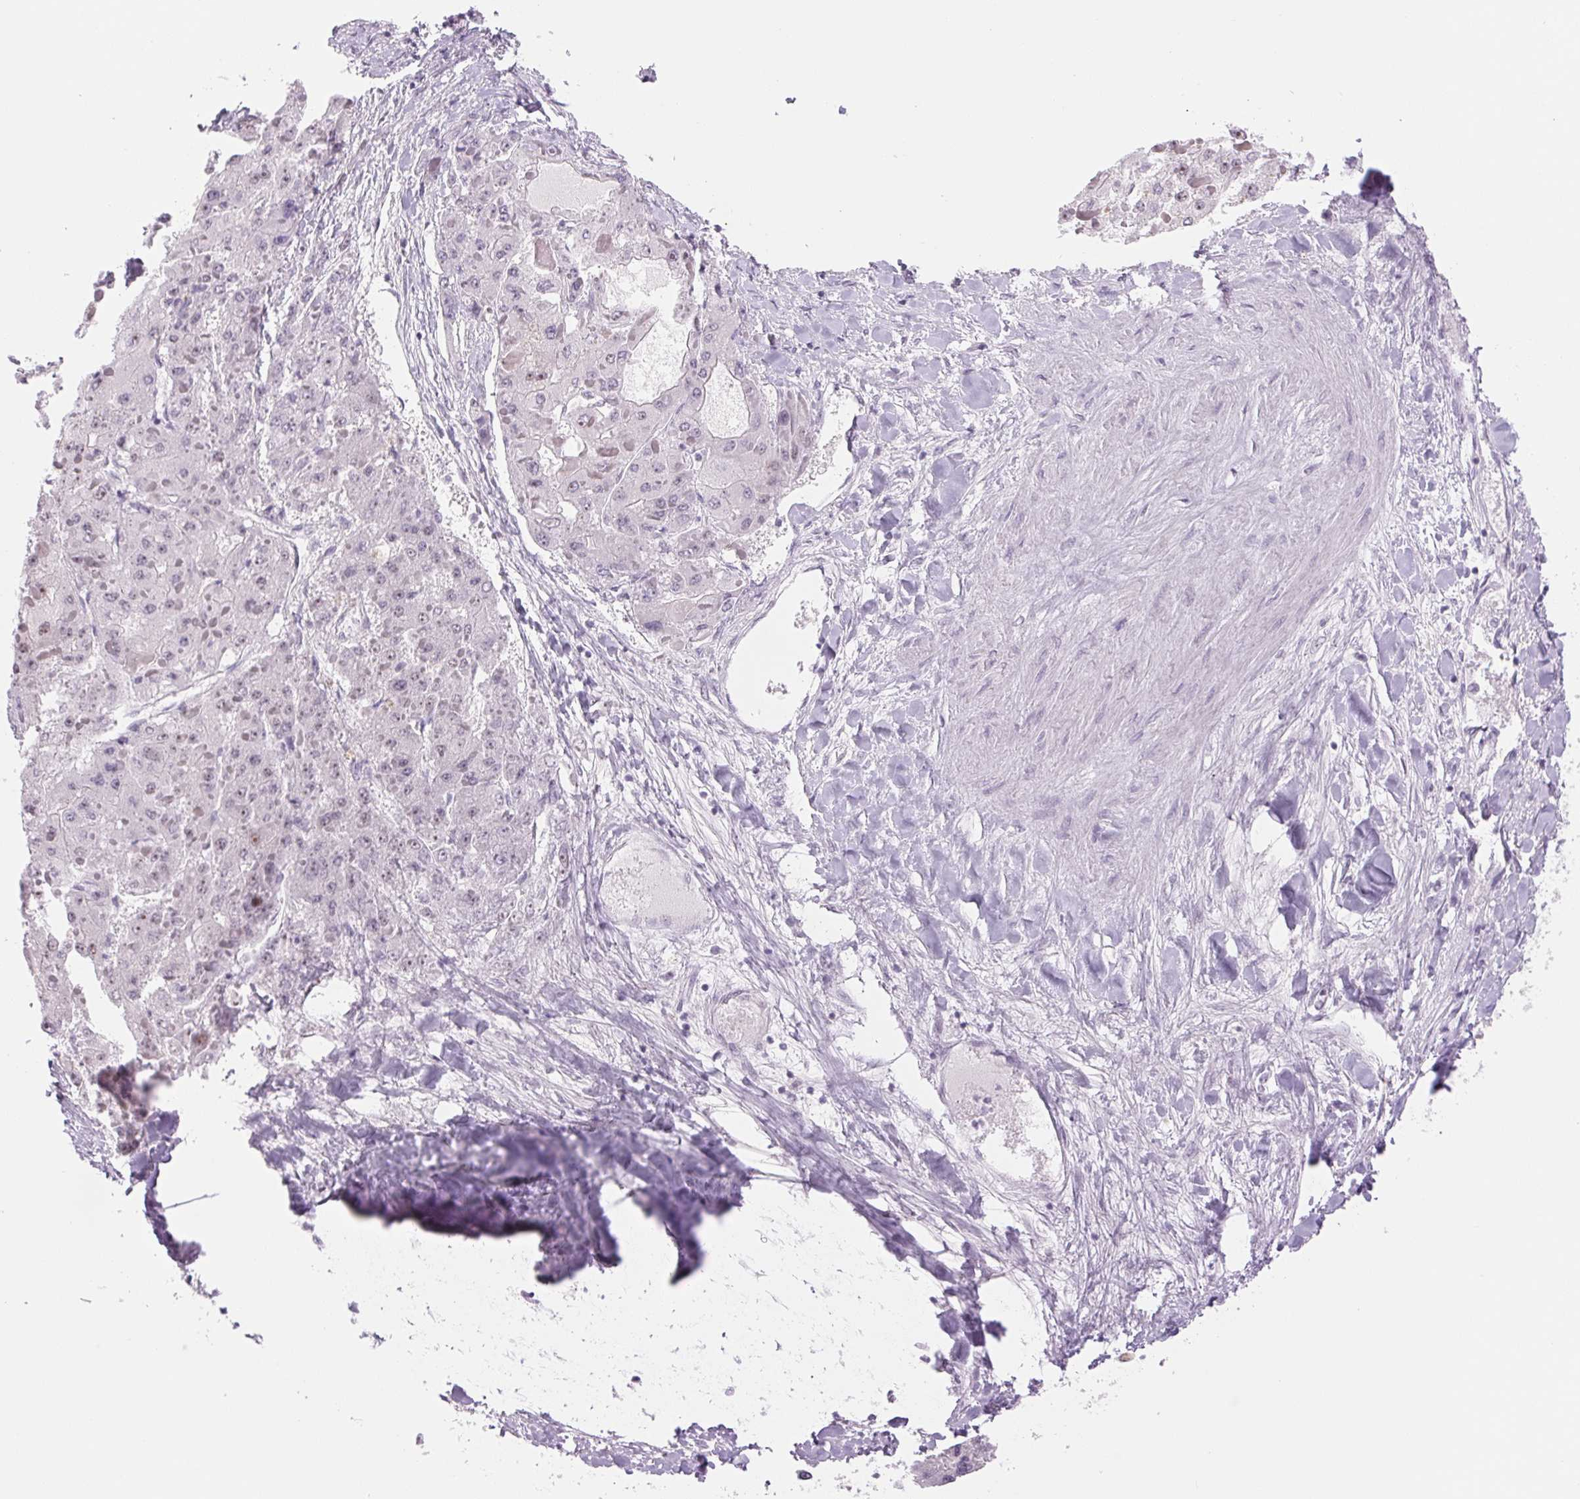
{"staining": {"intensity": "negative", "quantity": "none", "location": "none"}, "tissue": "liver cancer", "cell_type": "Tumor cells", "image_type": "cancer", "snomed": [{"axis": "morphology", "description": "Carcinoma, Hepatocellular, NOS"}, {"axis": "topography", "description": "Liver"}], "caption": "A high-resolution image shows immunohistochemistry (IHC) staining of liver cancer, which reveals no significant staining in tumor cells.", "gene": "ZC3H14", "patient": {"sex": "female", "age": 73}}